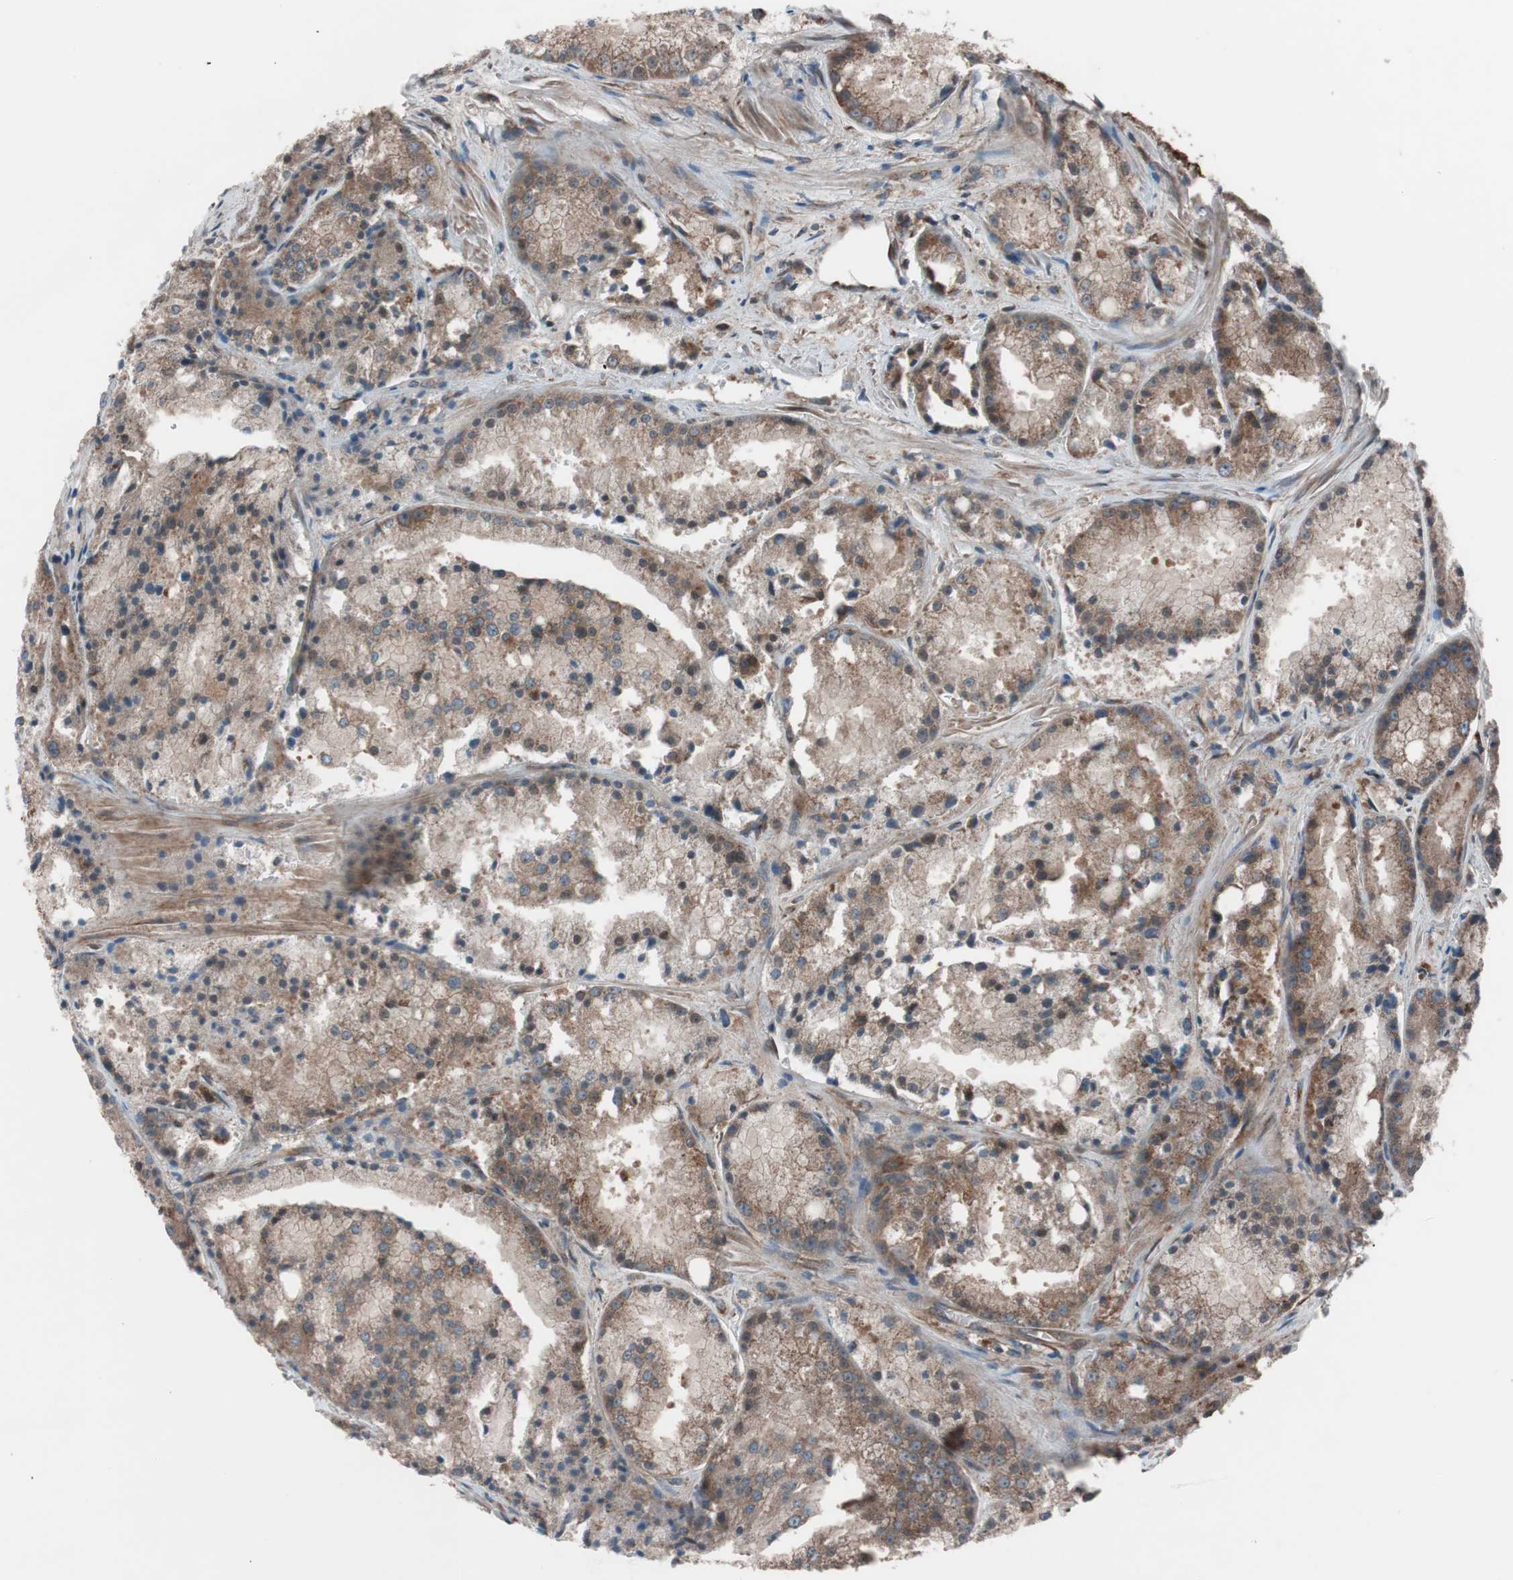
{"staining": {"intensity": "moderate", "quantity": ">75%", "location": "cytoplasmic/membranous"}, "tissue": "prostate cancer", "cell_type": "Tumor cells", "image_type": "cancer", "snomed": [{"axis": "morphology", "description": "Adenocarcinoma, Low grade"}, {"axis": "topography", "description": "Prostate"}], "caption": "IHC micrograph of neoplastic tissue: human prostate low-grade adenocarcinoma stained using IHC demonstrates medium levels of moderate protein expression localized specifically in the cytoplasmic/membranous of tumor cells, appearing as a cytoplasmic/membranous brown color.", "gene": "SEC31A", "patient": {"sex": "male", "age": 64}}